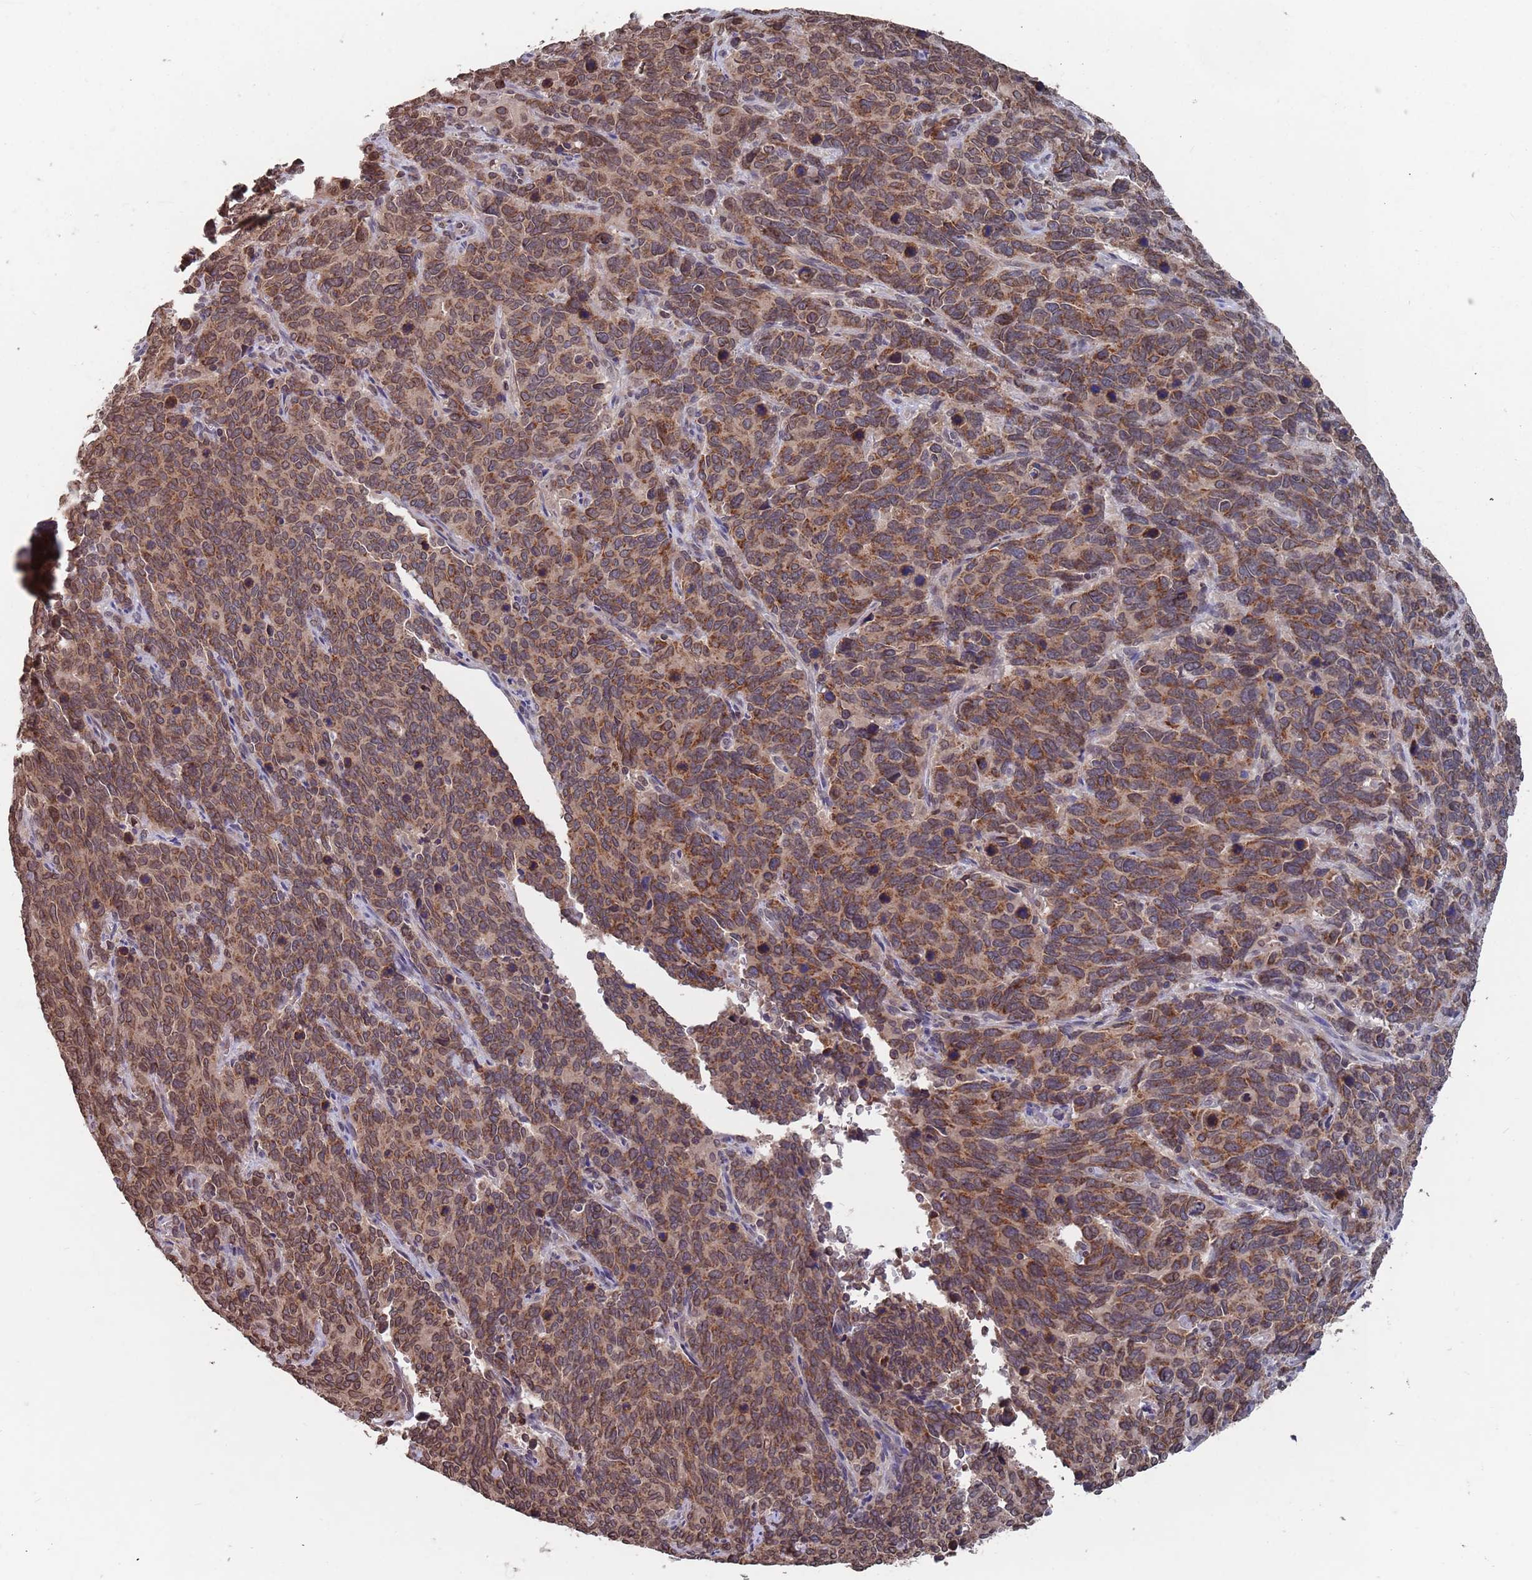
{"staining": {"intensity": "moderate", "quantity": ">75%", "location": "cytoplasmic/membranous,nuclear"}, "tissue": "cervical cancer", "cell_type": "Tumor cells", "image_type": "cancer", "snomed": [{"axis": "morphology", "description": "Squamous cell carcinoma, NOS"}, {"axis": "topography", "description": "Cervix"}], "caption": "Protein staining of cervical cancer tissue shows moderate cytoplasmic/membranous and nuclear positivity in about >75% of tumor cells.", "gene": "SDHAF3", "patient": {"sex": "female", "age": 60}}